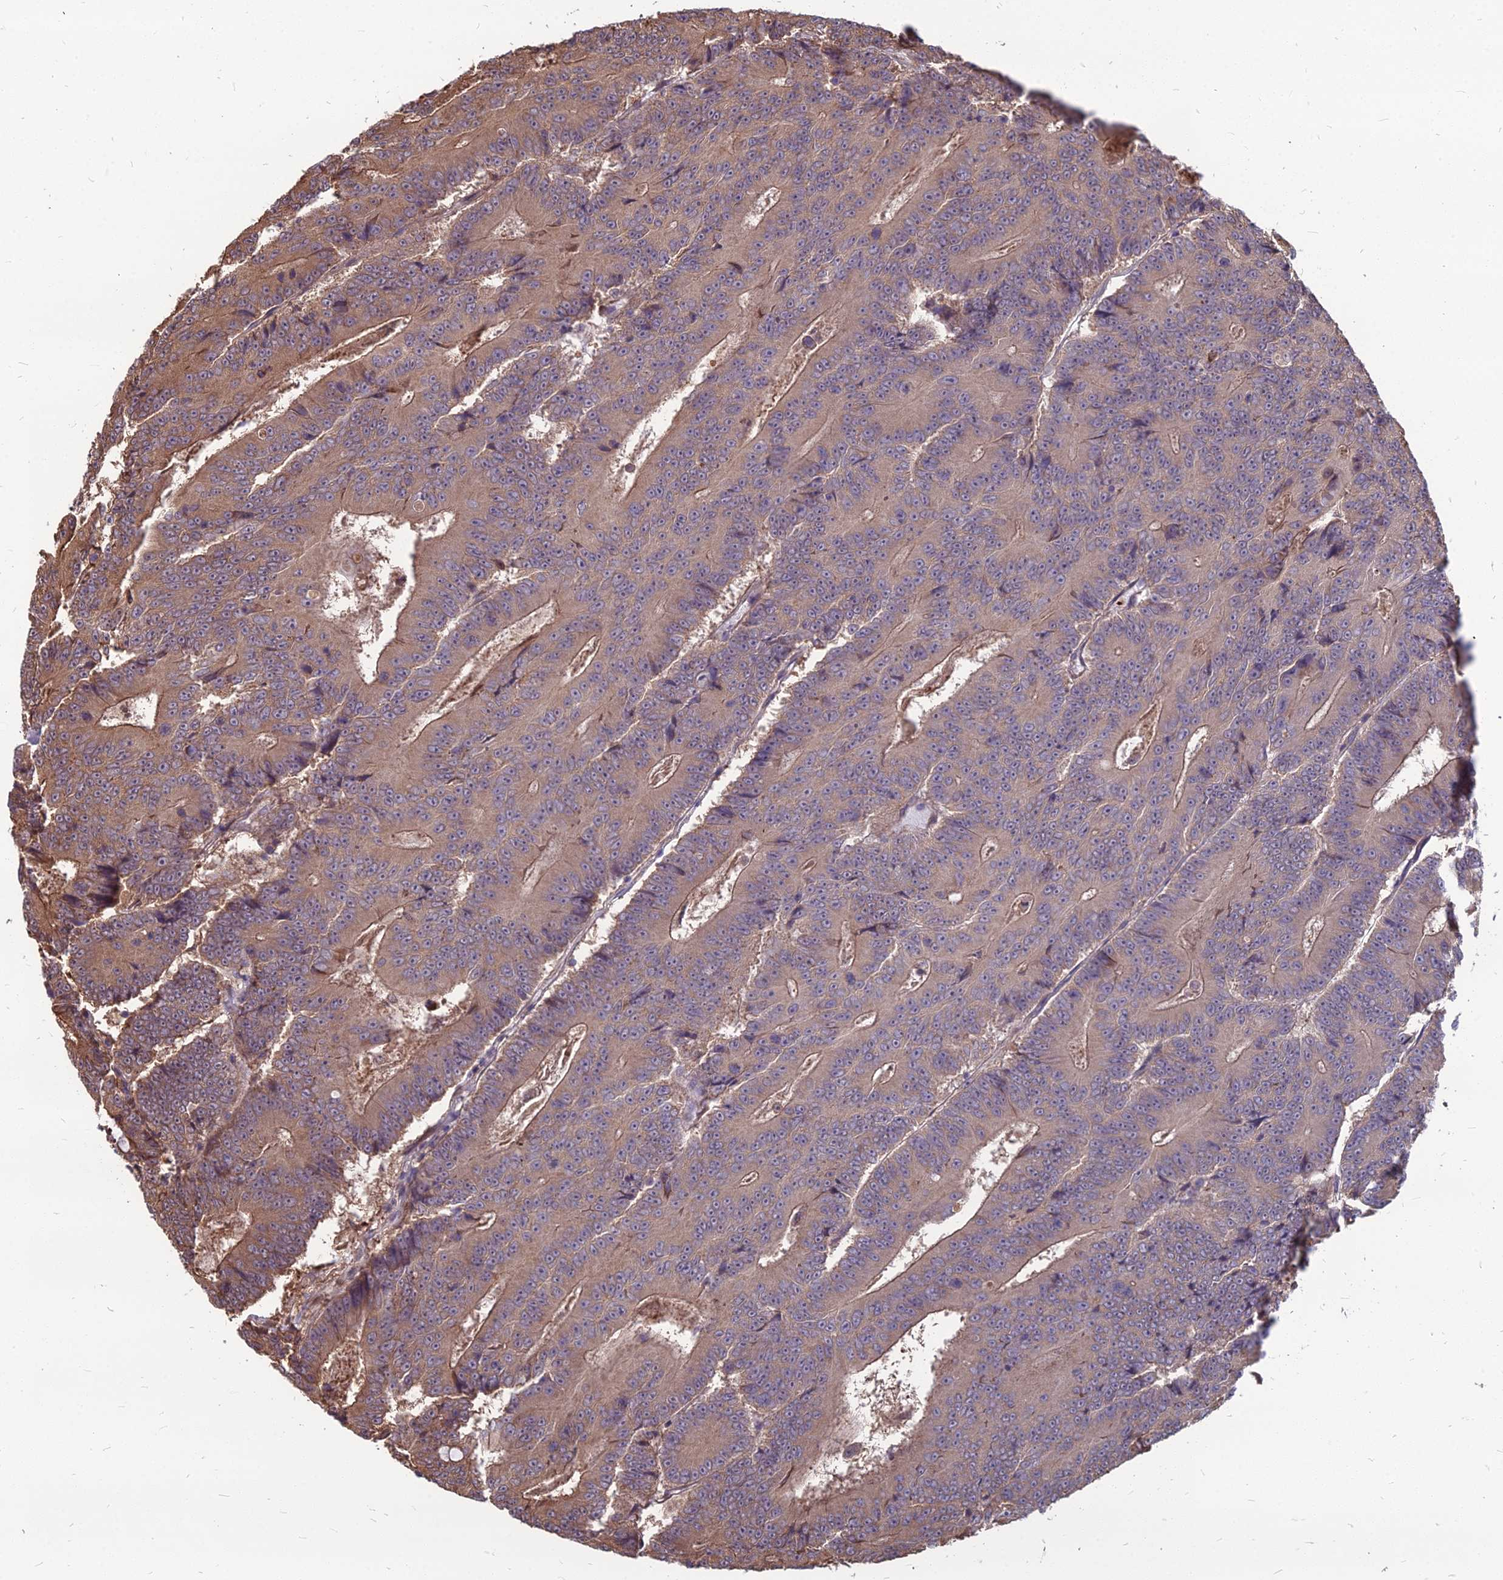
{"staining": {"intensity": "moderate", "quantity": "25%-75%", "location": "cytoplasmic/membranous"}, "tissue": "colorectal cancer", "cell_type": "Tumor cells", "image_type": "cancer", "snomed": [{"axis": "morphology", "description": "Adenocarcinoma, NOS"}, {"axis": "topography", "description": "Colon"}], "caption": "A histopathology image of human colorectal cancer (adenocarcinoma) stained for a protein reveals moderate cytoplasmic/membranous brown staining in tumor cells.", "gene": "LSM6", "patient": {"sex": "male", "age": 83}}